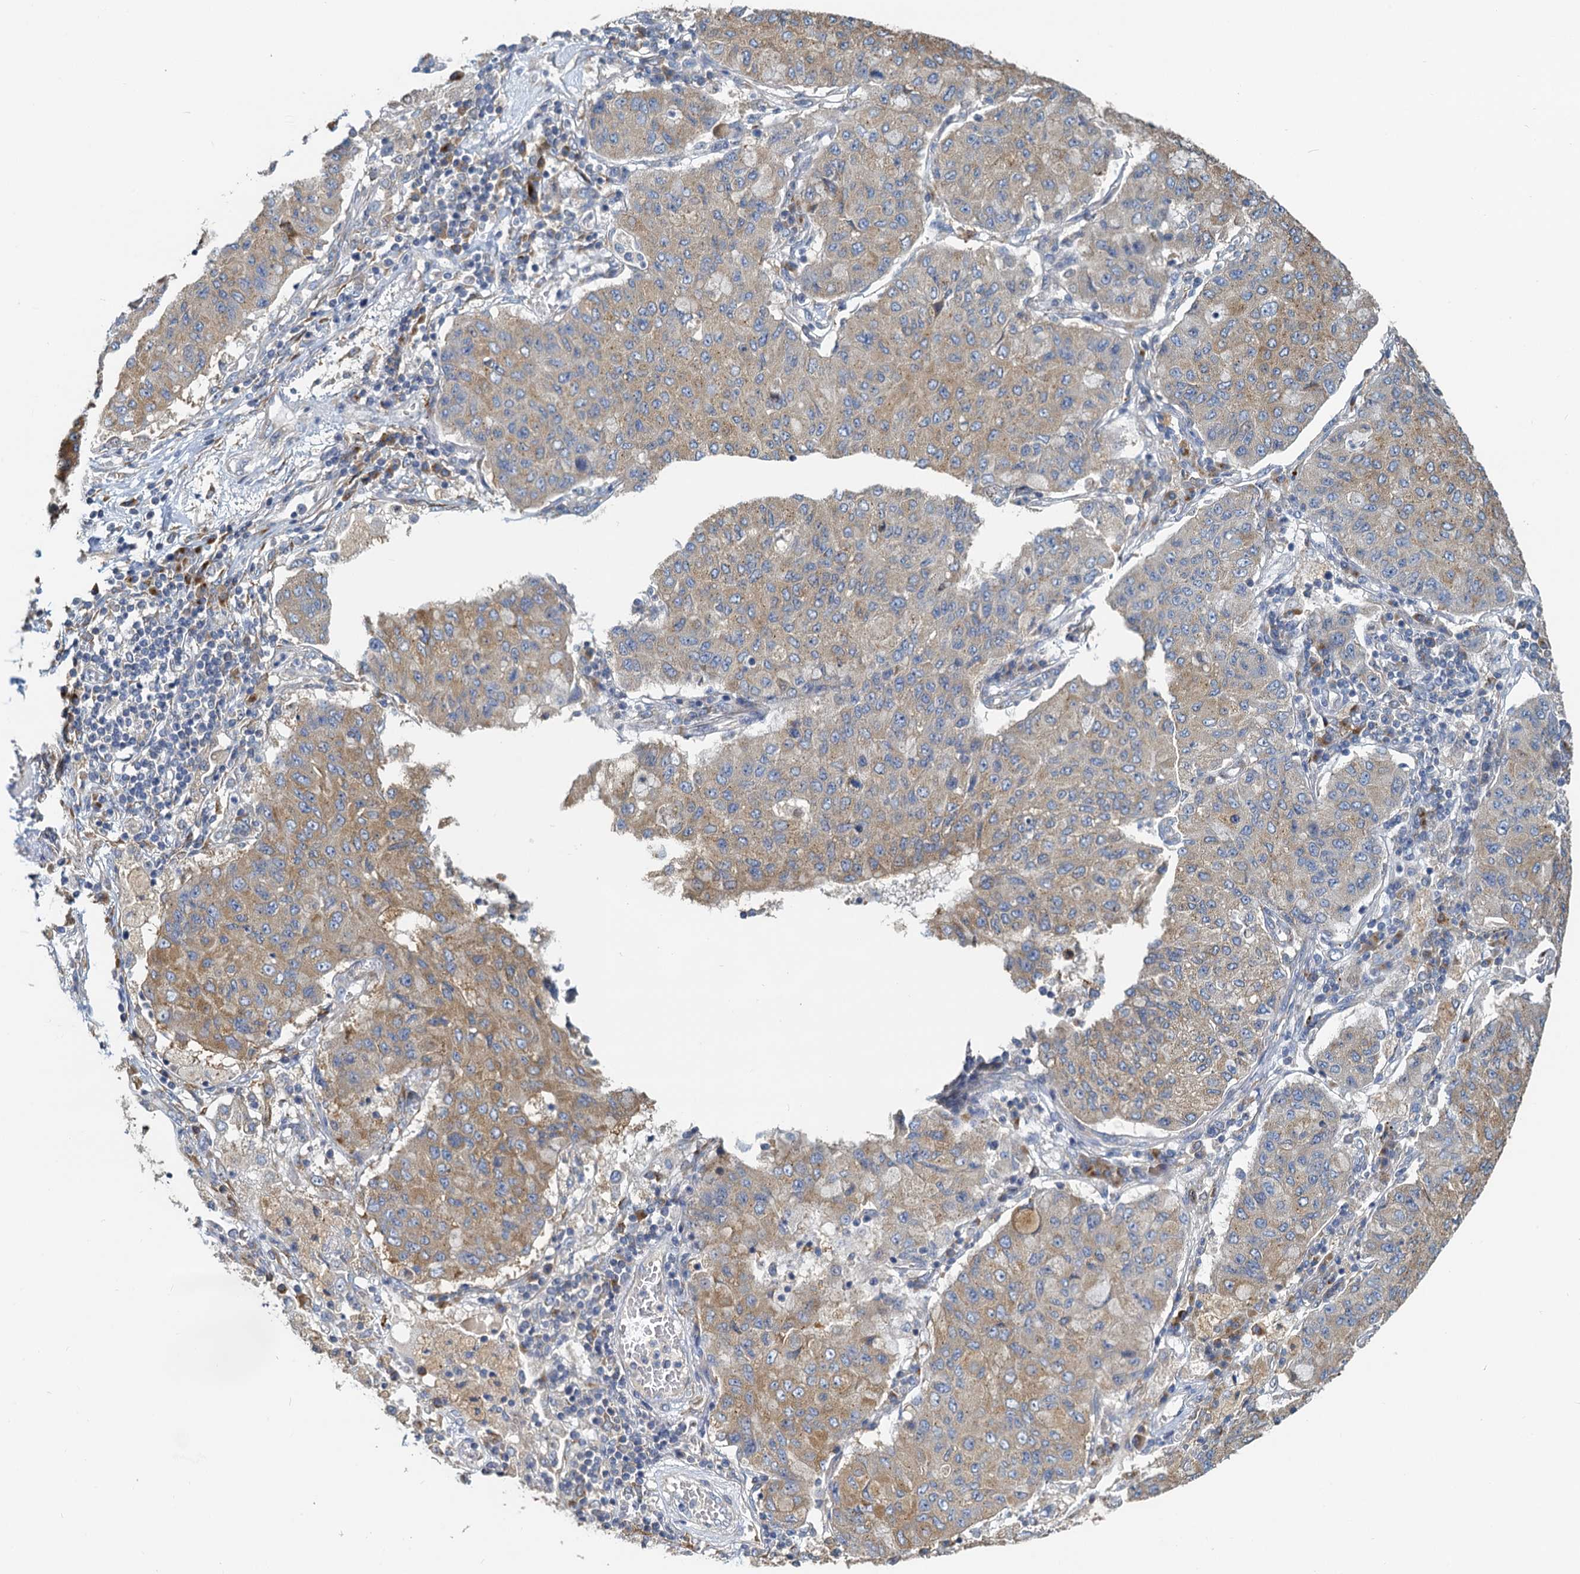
{"staining": {"intensity": "moderate", "quantity": "<25%", "location": "cytoplasmic/membranous"}, "tissue": "lung cancer", "cell_type": "Tumor cells", "image_type": "cancer", "snomed": [{"axis": "morphology", "description": "Squamous cell carcinoma, NOS"}, {"axis": "topography", "description": "Lung"}], "caption": "Protein staining by immunohistochemistry shows moderate cytoplasmic/membranous staining in about <25% of tumor cells in lung cancer.", "gene": "NKAPD1", "patient": {"sex": "male", "age": 74}}